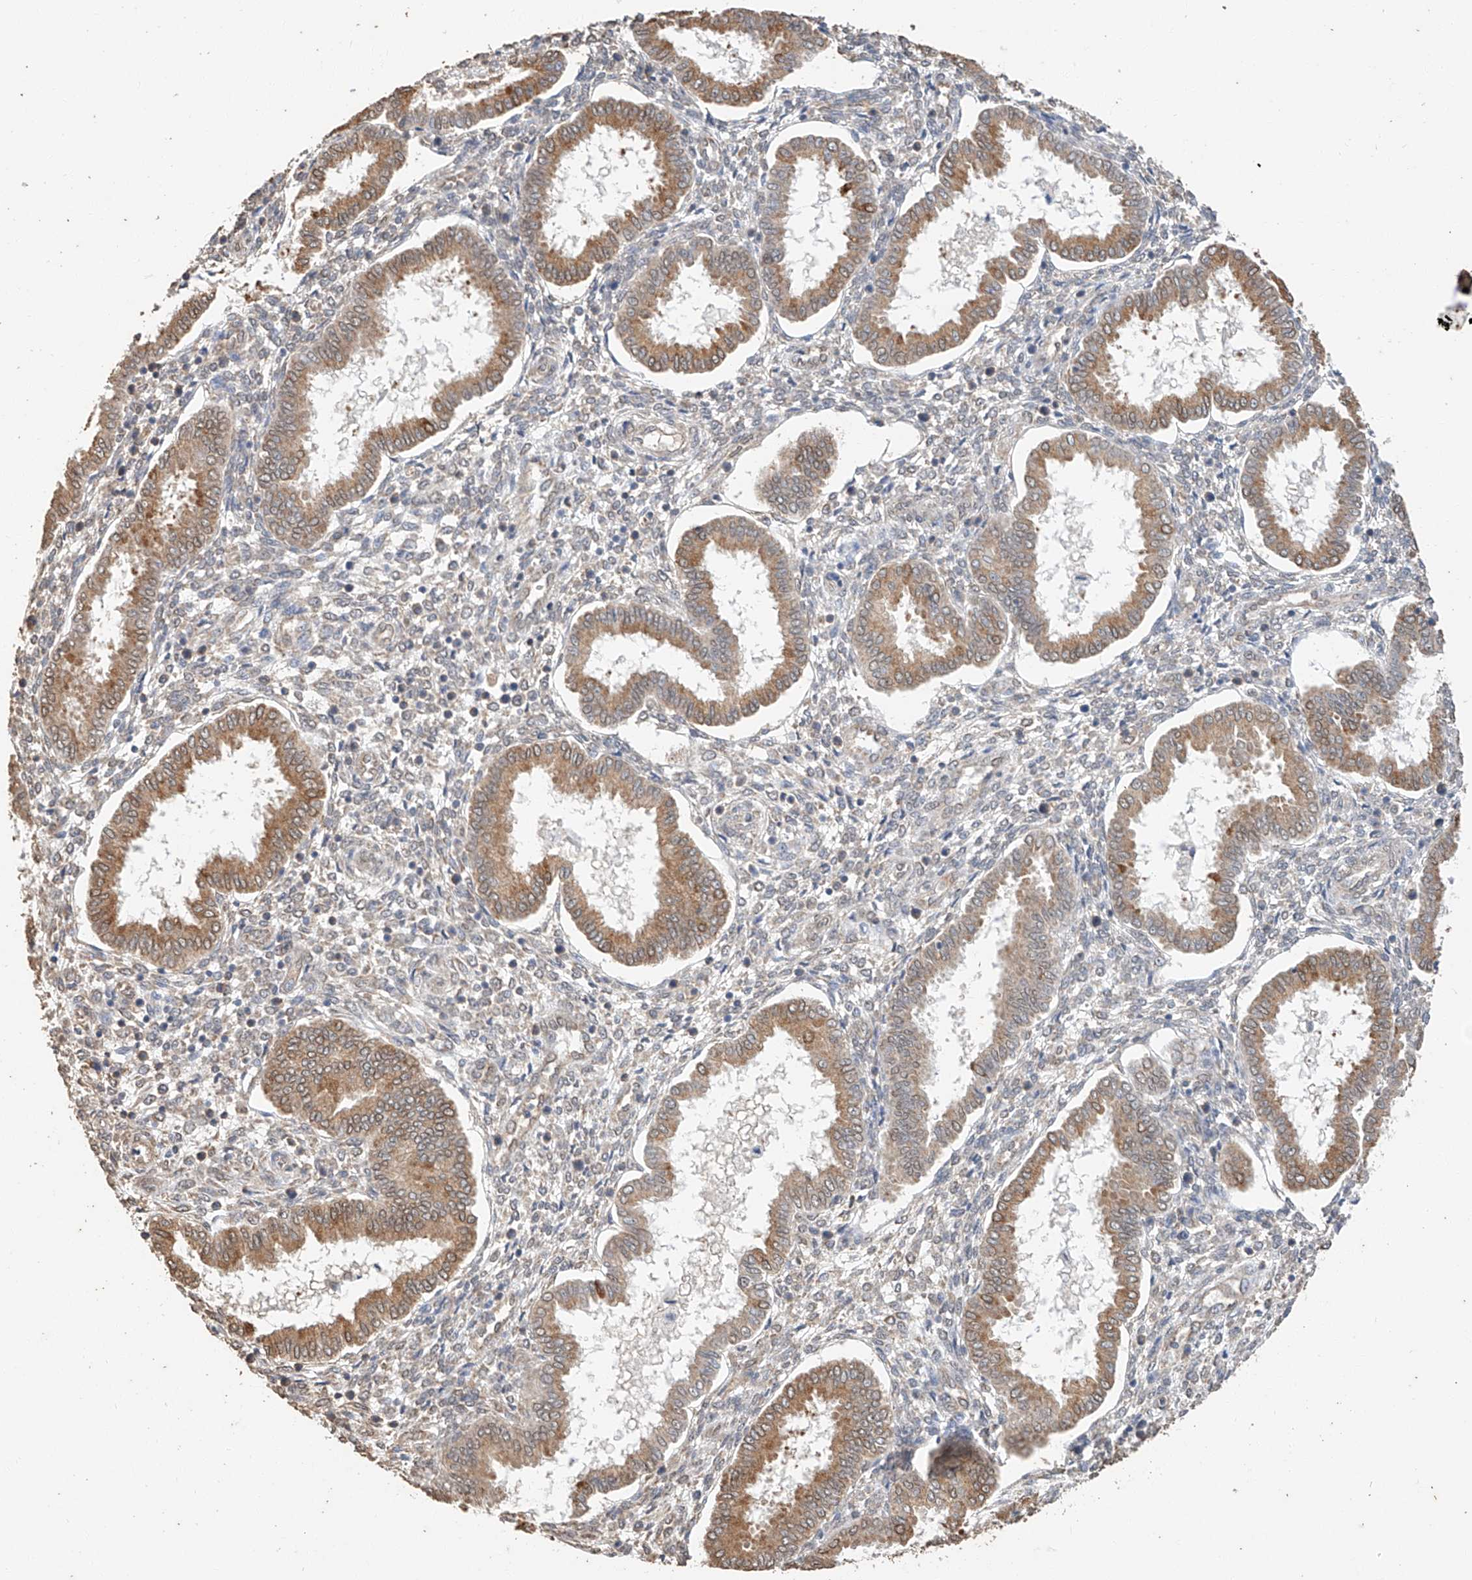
{"staining": {"intensity": "negative", "quantity": "none", "location": "none"}, "tissue": "endometrium", "cell_type": "Cells in endometrial stroma", "image_type": "normal", "snomed": [{"axis": "morphology", "description": "Normal tissue, NOS"}, {"axis": "topography", "description": "Endometrium"}], "caption": "Protein analysis of normal endometrium demonstrates no significant positivity in cells in endometrial stroma.", "gene": "CERS4", "patient": {"sex": "female", "age": 24}}